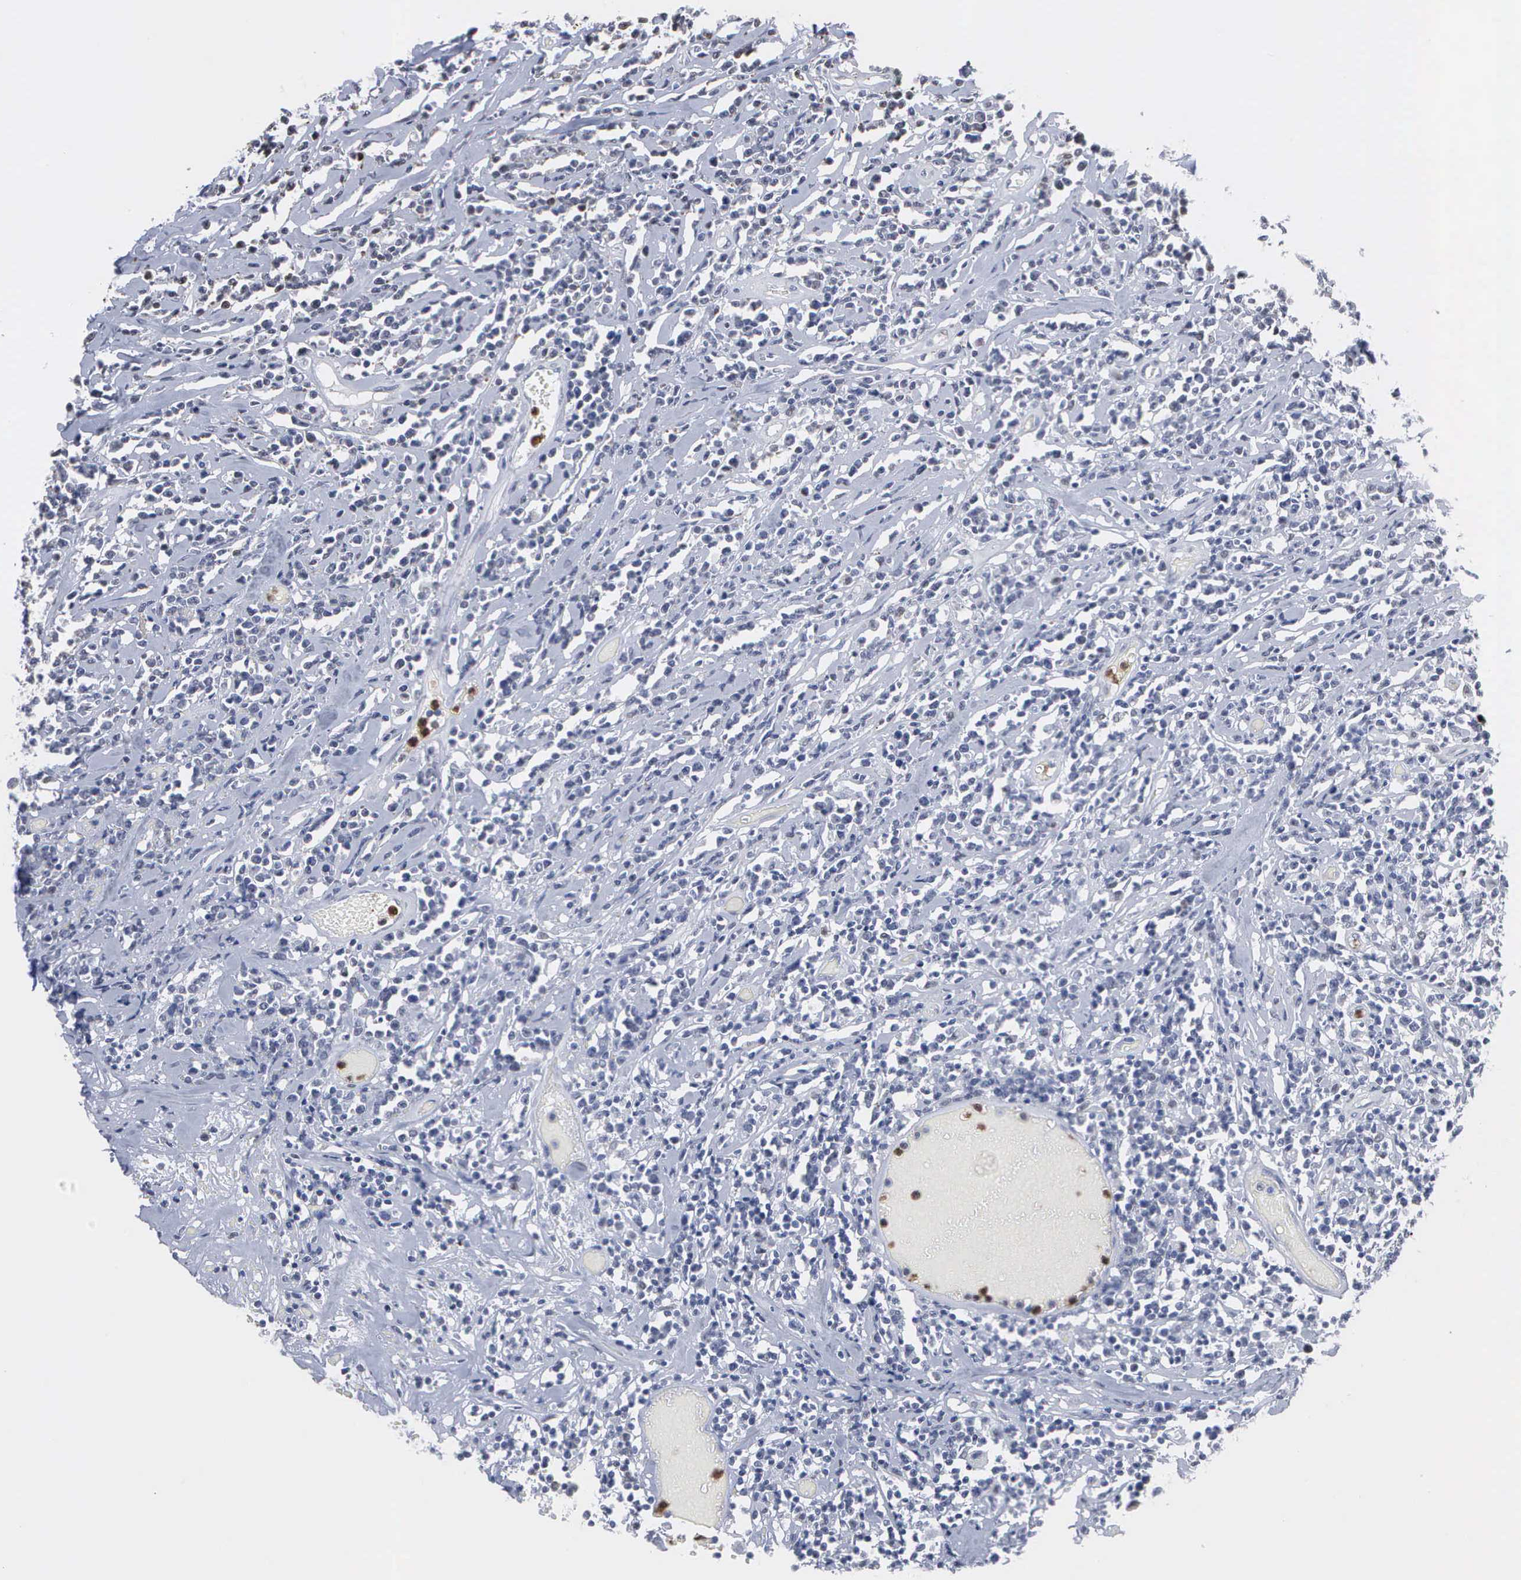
{"staining": {"intensity": "negative", "quantity": "none", "location": "none"}, "tissue": "lymphoma", "cell_type": "Tumor cells", "image_type": "cancer", "snomed": [{"axis": "morphology", "description": "Malignant lymphoma, non-Hodgkin's type, High grade"}, {"axis": "topography", "description": "Colon"}], "caption": "Immunohistochemical staining of lymphoma demonstrates no significant expression in tumor cells.", "gene": "SPIN3", "patient": {"sex": "male", "age": 82}}